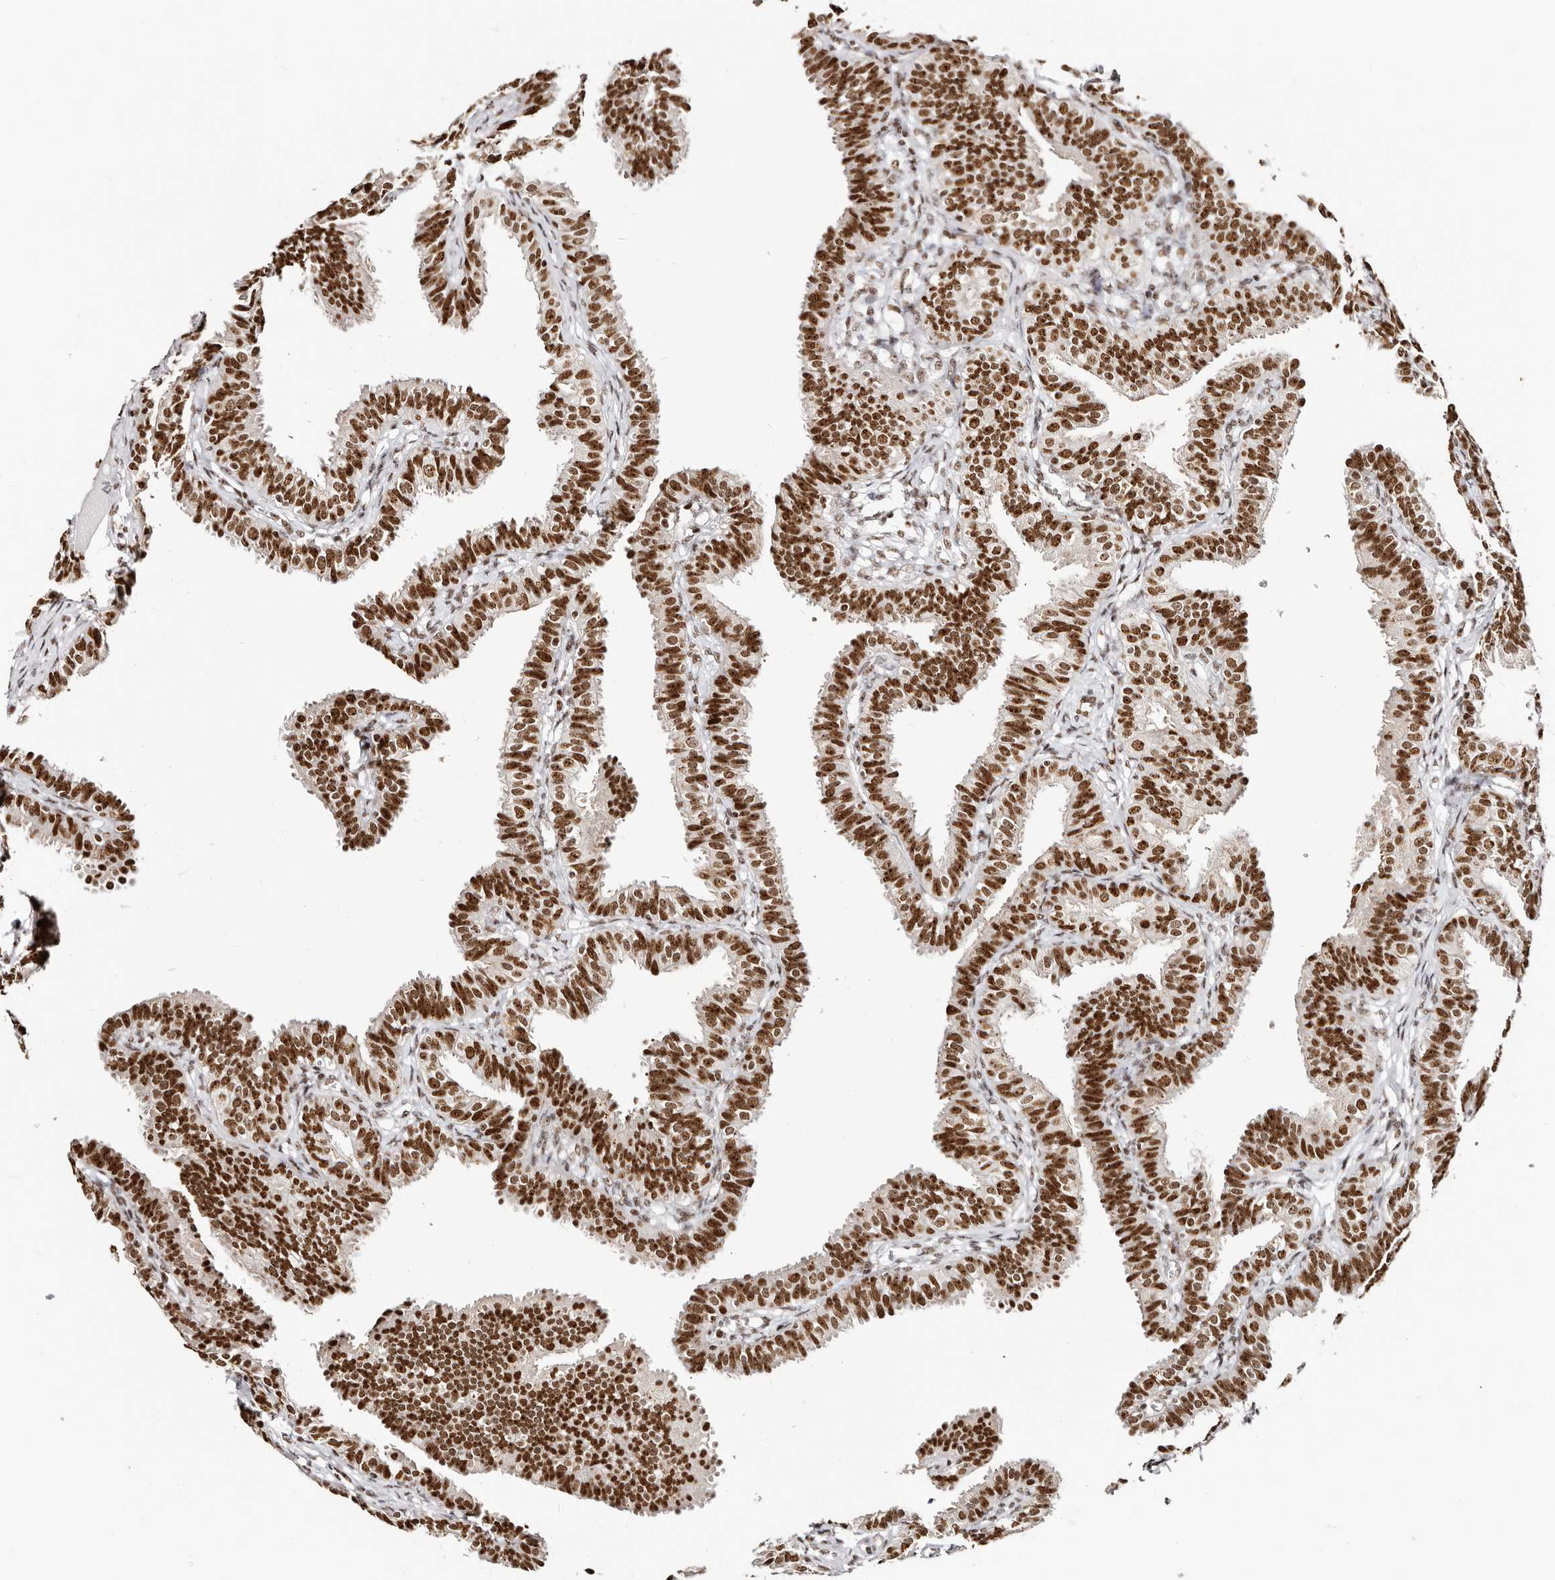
{"staining": {"intensity": "strong", "quantity": ">75%", "location": "nuclear"}, "tissue": "fallopian tube", "cell_type": "Glandular cells", "image_type": "normal", "snomed": [{"axis": "morphology", "description": "Normal tissue, NOS"}, {"axis": "topography", "description": "Fallopian tube"}], "caption": "A micrograph of fallopian tube stained for a protein reveals strong nuclear brown staining in glandular cells. (Brightfield microscopy of DAB IHC at high magnification).", "gene": "IQGAP3", "patient": {"sex": "female", "age": 35}}